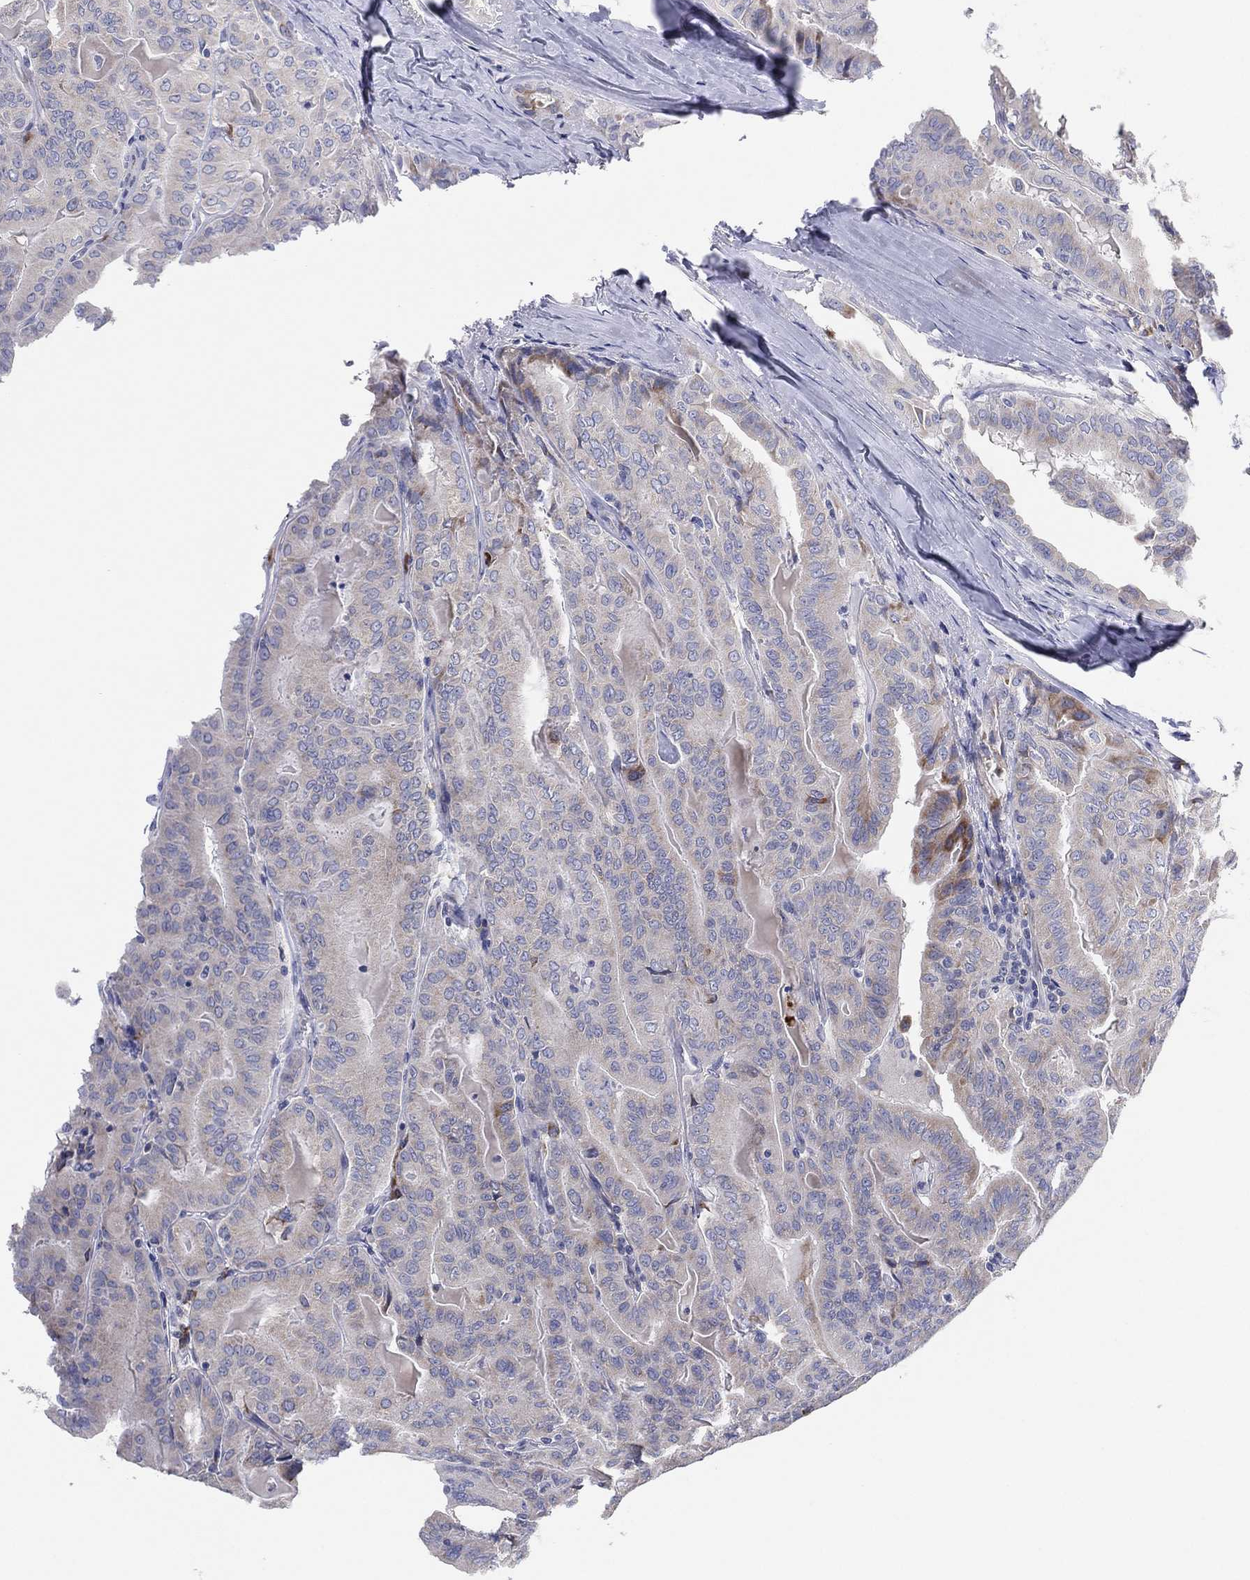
{"staining": {"intensity": "strong", "quantity": "<25%", "location": "cytoplasmic/membranous"}, "tissue": "thyroid cancer", "cell_type": "Tumor cells", "image_type": "cancer", "snomed": [{"axis": "morphology", "description": "Papillary adenocarcinoma, NOS"}, {"axis": "topography", "description": "Thyroid gland"}], "caption": "Tumor cells reveal strong cytoplasmic/membranous staining in approximately <25% of cells in thyroid cancer (papillary adenocarcinoma). (Stains: DAB in brown, nuclei in blue, Microscopy: brightfield microscopy at high magnification).", "gene": "TMEM40", "patient": {"sex": "female", "age": 68}}